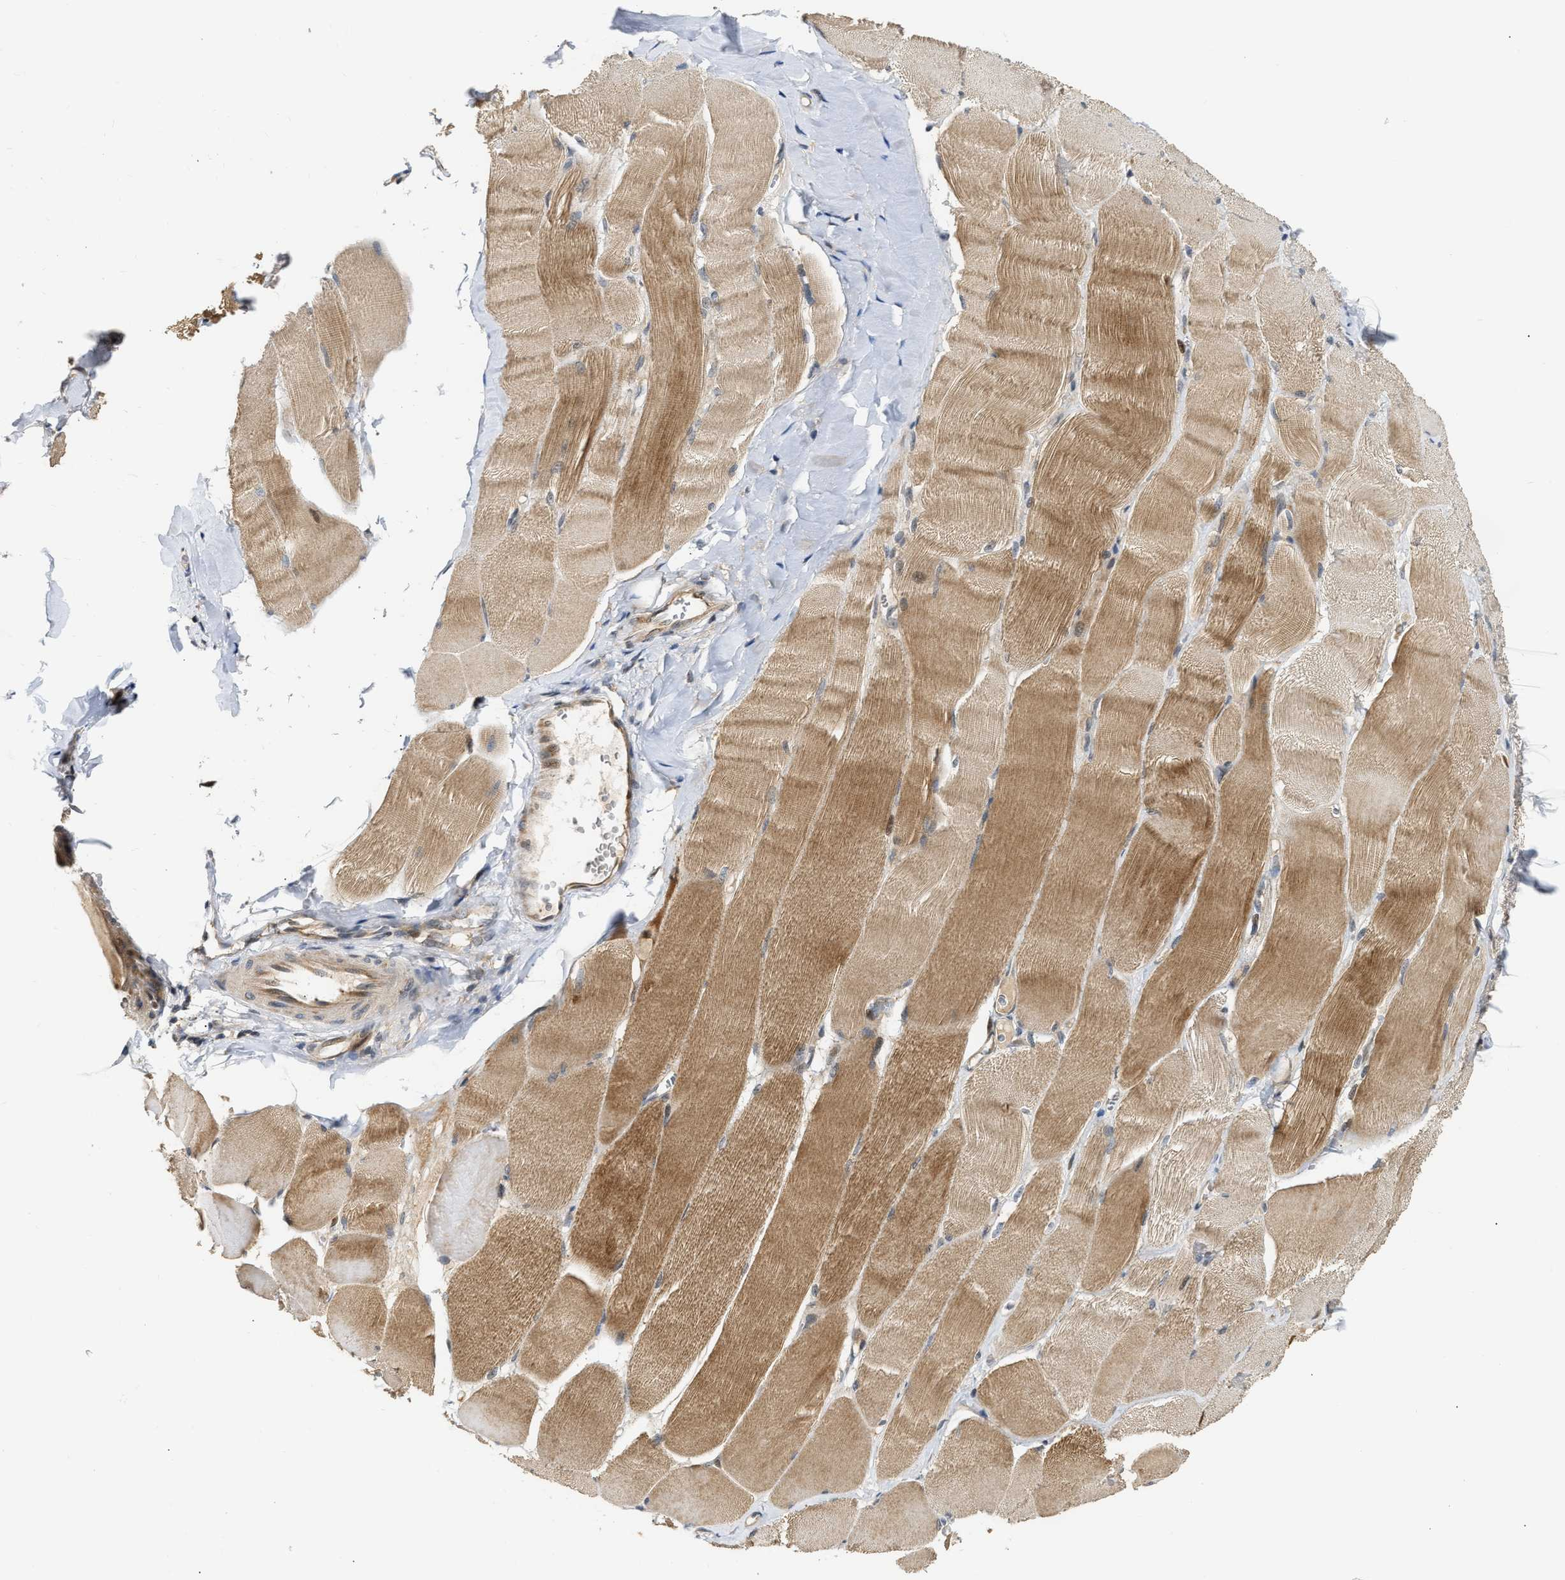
{"staining": {"intensity": "moderate", "quantity": ">75%", "location": "cytoplasmic/membranous"}, "tissue": "skeletal muscle", "cell_type": "Myocytes", "image_type": "normal", "snomed": [{"axis": "morphology", "description": "Normal tissue, NOS"}, {"axis": "morphology", "description": "Squamous cell carcinoma, NOS"}, {"axis": "topography", "description": "Skeletal muscle"}], "caption": "A high-resolution photomicrograph shows immunohistochemistry staining of normal skeletal muscle, which demonstrates moderate cytoplasmic/membranous staining in approximately >75% of myocytes.", "gene": "EXTL2", "patient": {"sex": "male", "age": 51}}